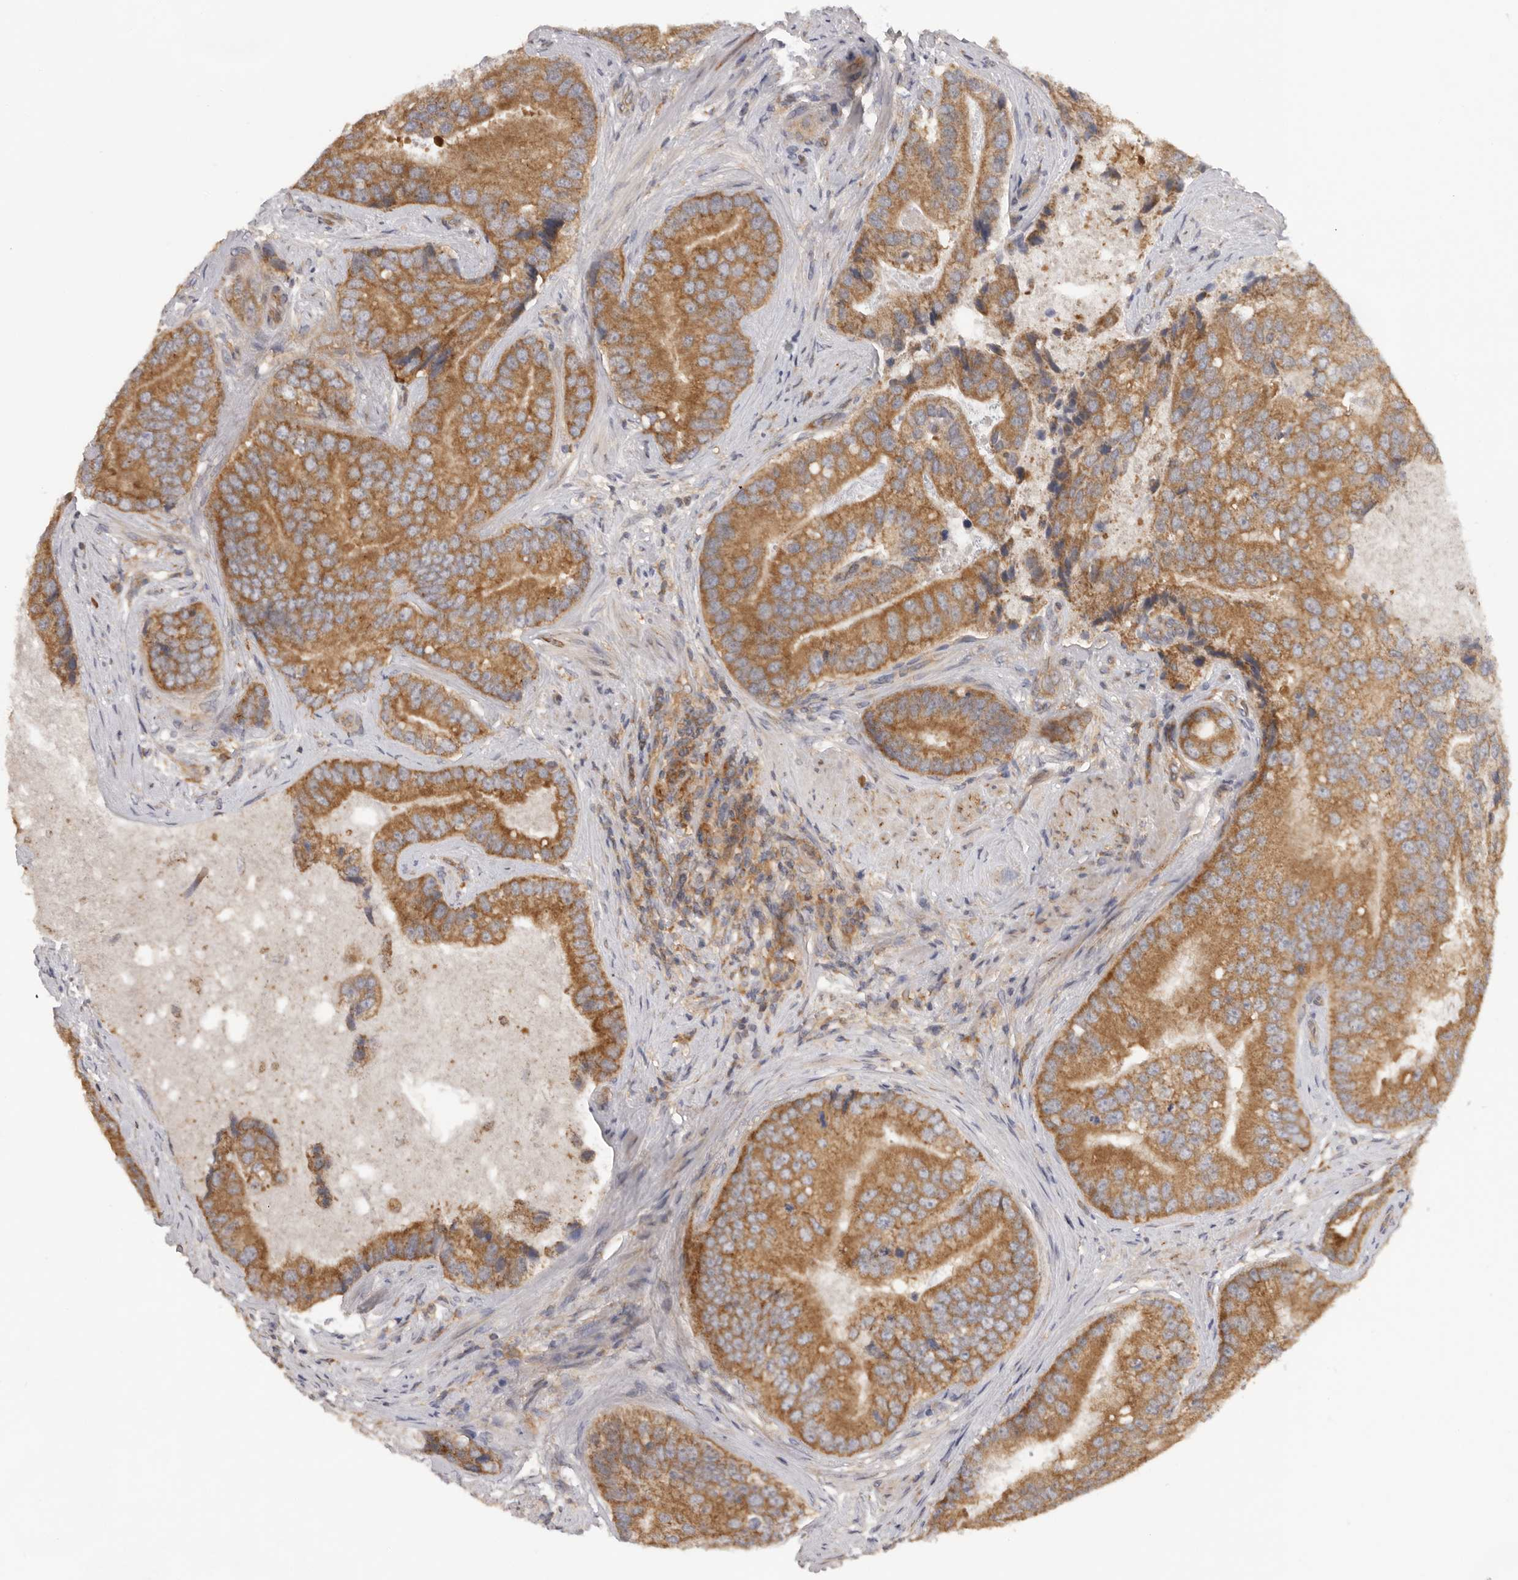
{"staining": {"intensity": "strong", "quantity": ">75%", "location": "cytoplasmic/membranous"}, "tissue": "prostate cancer", "cell_type": "Tumor cells", "image_type": "cancer", "snomed": [{"axis": "morphology", "description": "Adenocarcinoma, High grade"}, {"axis": "topography", "description": "Prostate"}], "caption": "Brown immunohistochemical staining in human prostate adenocarcinoma (high-grade) demonstrates strong cytoplasmic/membranous expression in about >75% of tumor cells.", "gene": "PPP1R42", "patient": {"sex": "male", "age": 70}}